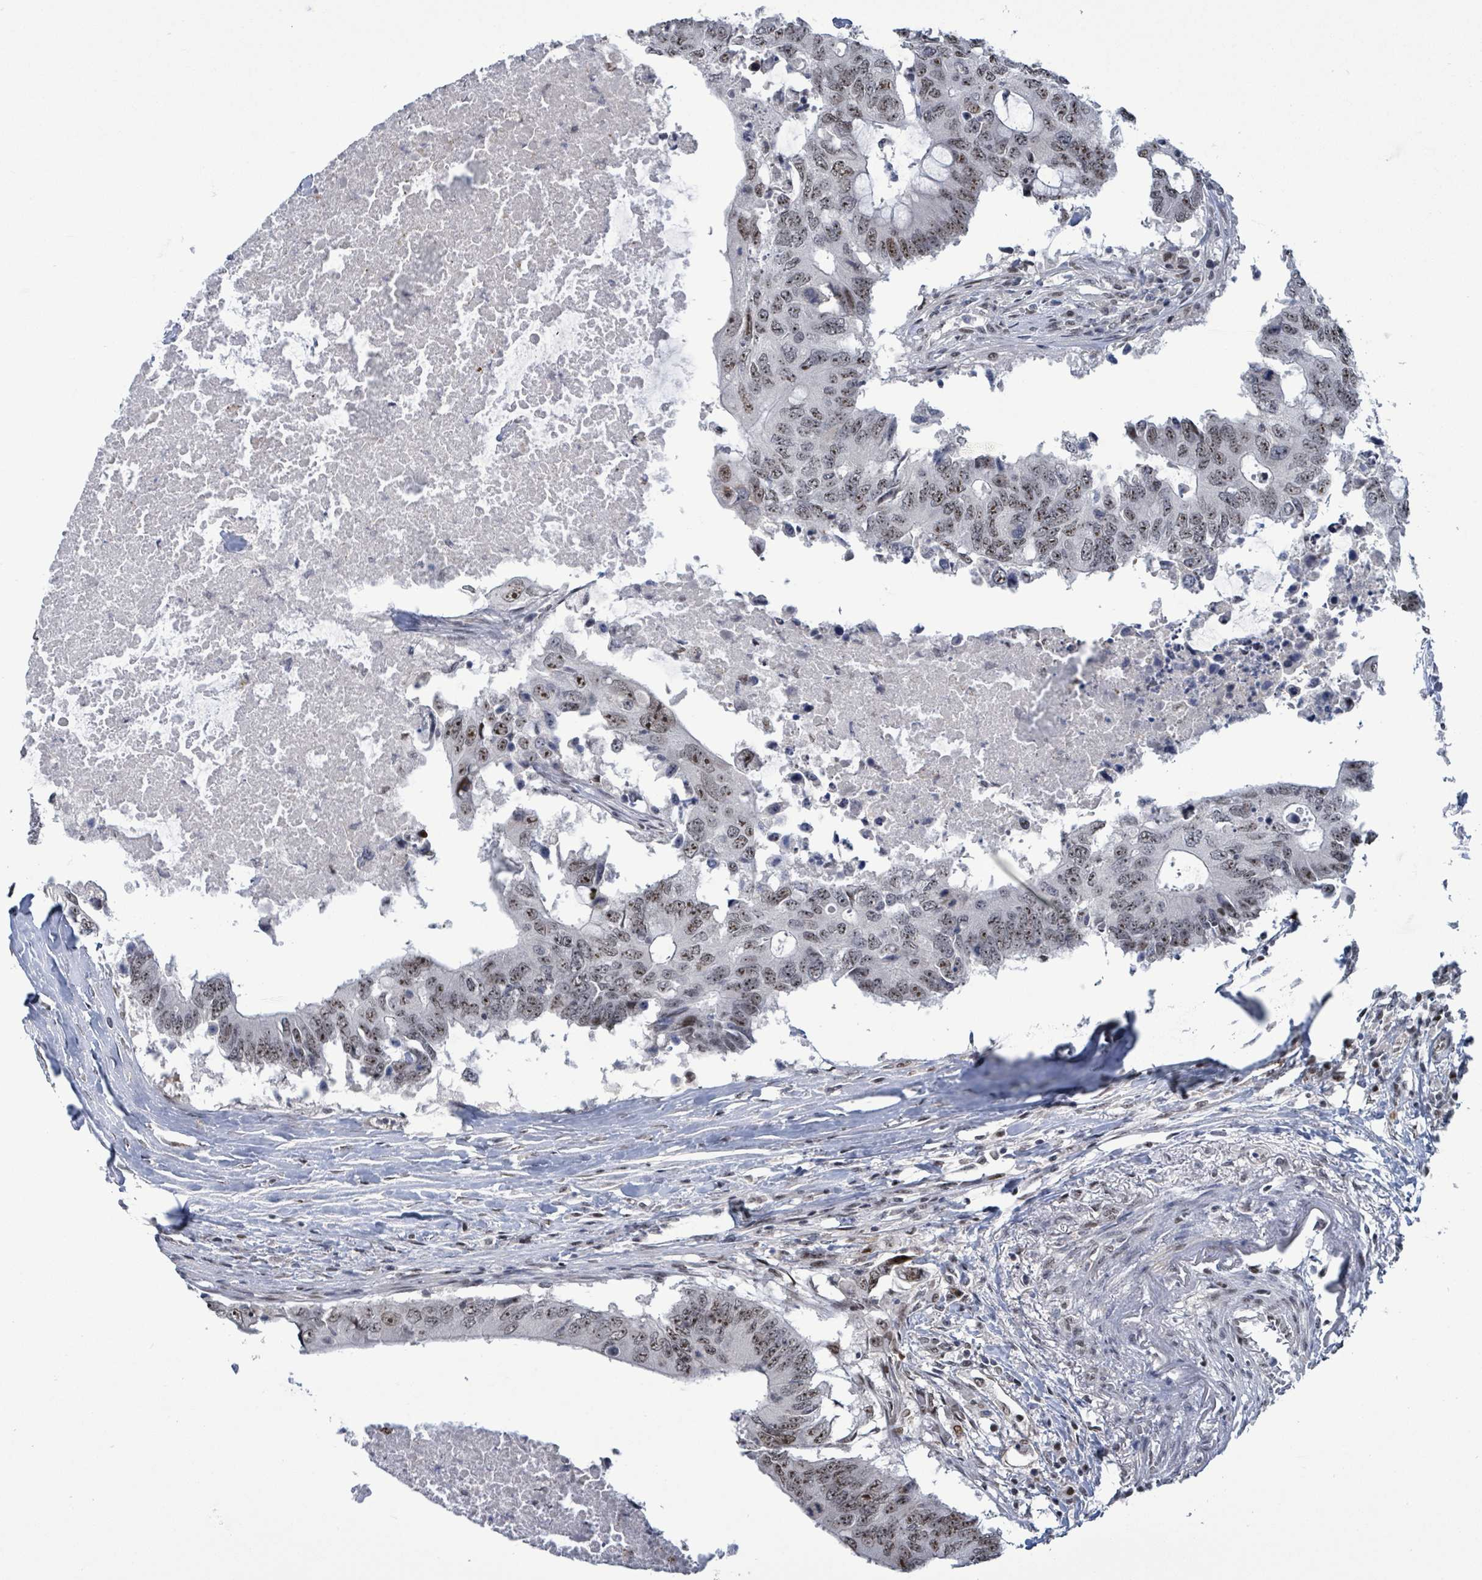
{"staining": {"intensity": "moderate", "quantity": ">75%", "location": "nuclear"}, "tissue": "colorectal cancer", "cell_type": "Tumor cells", "image_type": "cancer", "snomed": [{"axis": "morphology", "description": "Adenocarcinoma, NOS"}, {"axis": "topography", "description": "Colon"}], "caption": "DAB immunohistochemical staining of adenocarcinoma (colorectal) demonstrates moderate nuclear protein positivity in approximately >75% of tumor cells.", "gene": "RRN3", "patient": {"sex": "male", "age": 71}}